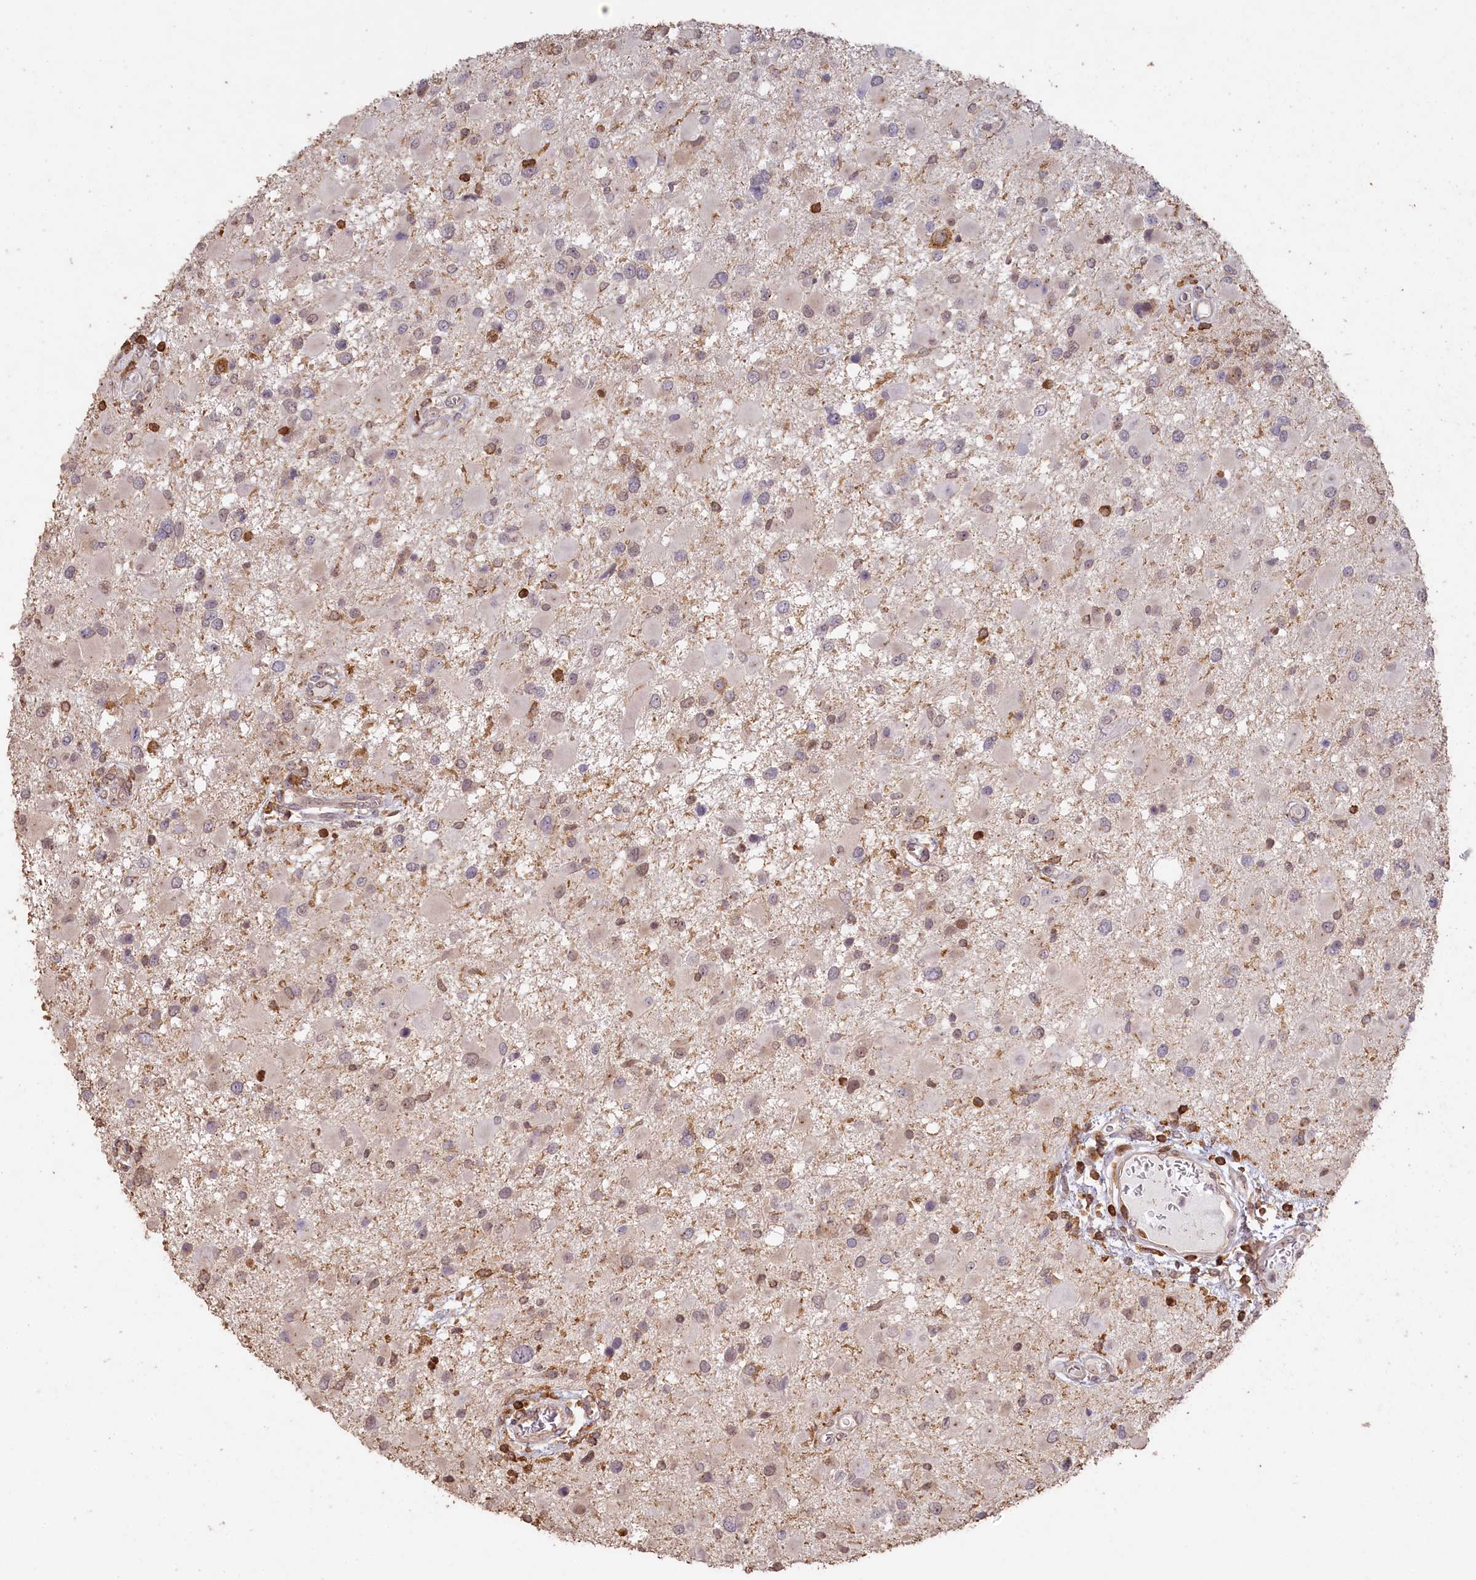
{"staining": {"intensity": "negative", "quantity": "none", "location": "none"}, "tissue": "glioma", "cell_type": "Tumor cells", "image_type": "cancer", "snomed": [{"axis": "morphology", "description": "Glioma, malignant, High grade"}, {"axis": "topography", "description": "Brain"}], "caption": "DAB immunohistochemical staining of human glioma exhibits no significant expression in tumor cells.", "gene": "MADD", "patient": {"sex": "male", "age": 53}}